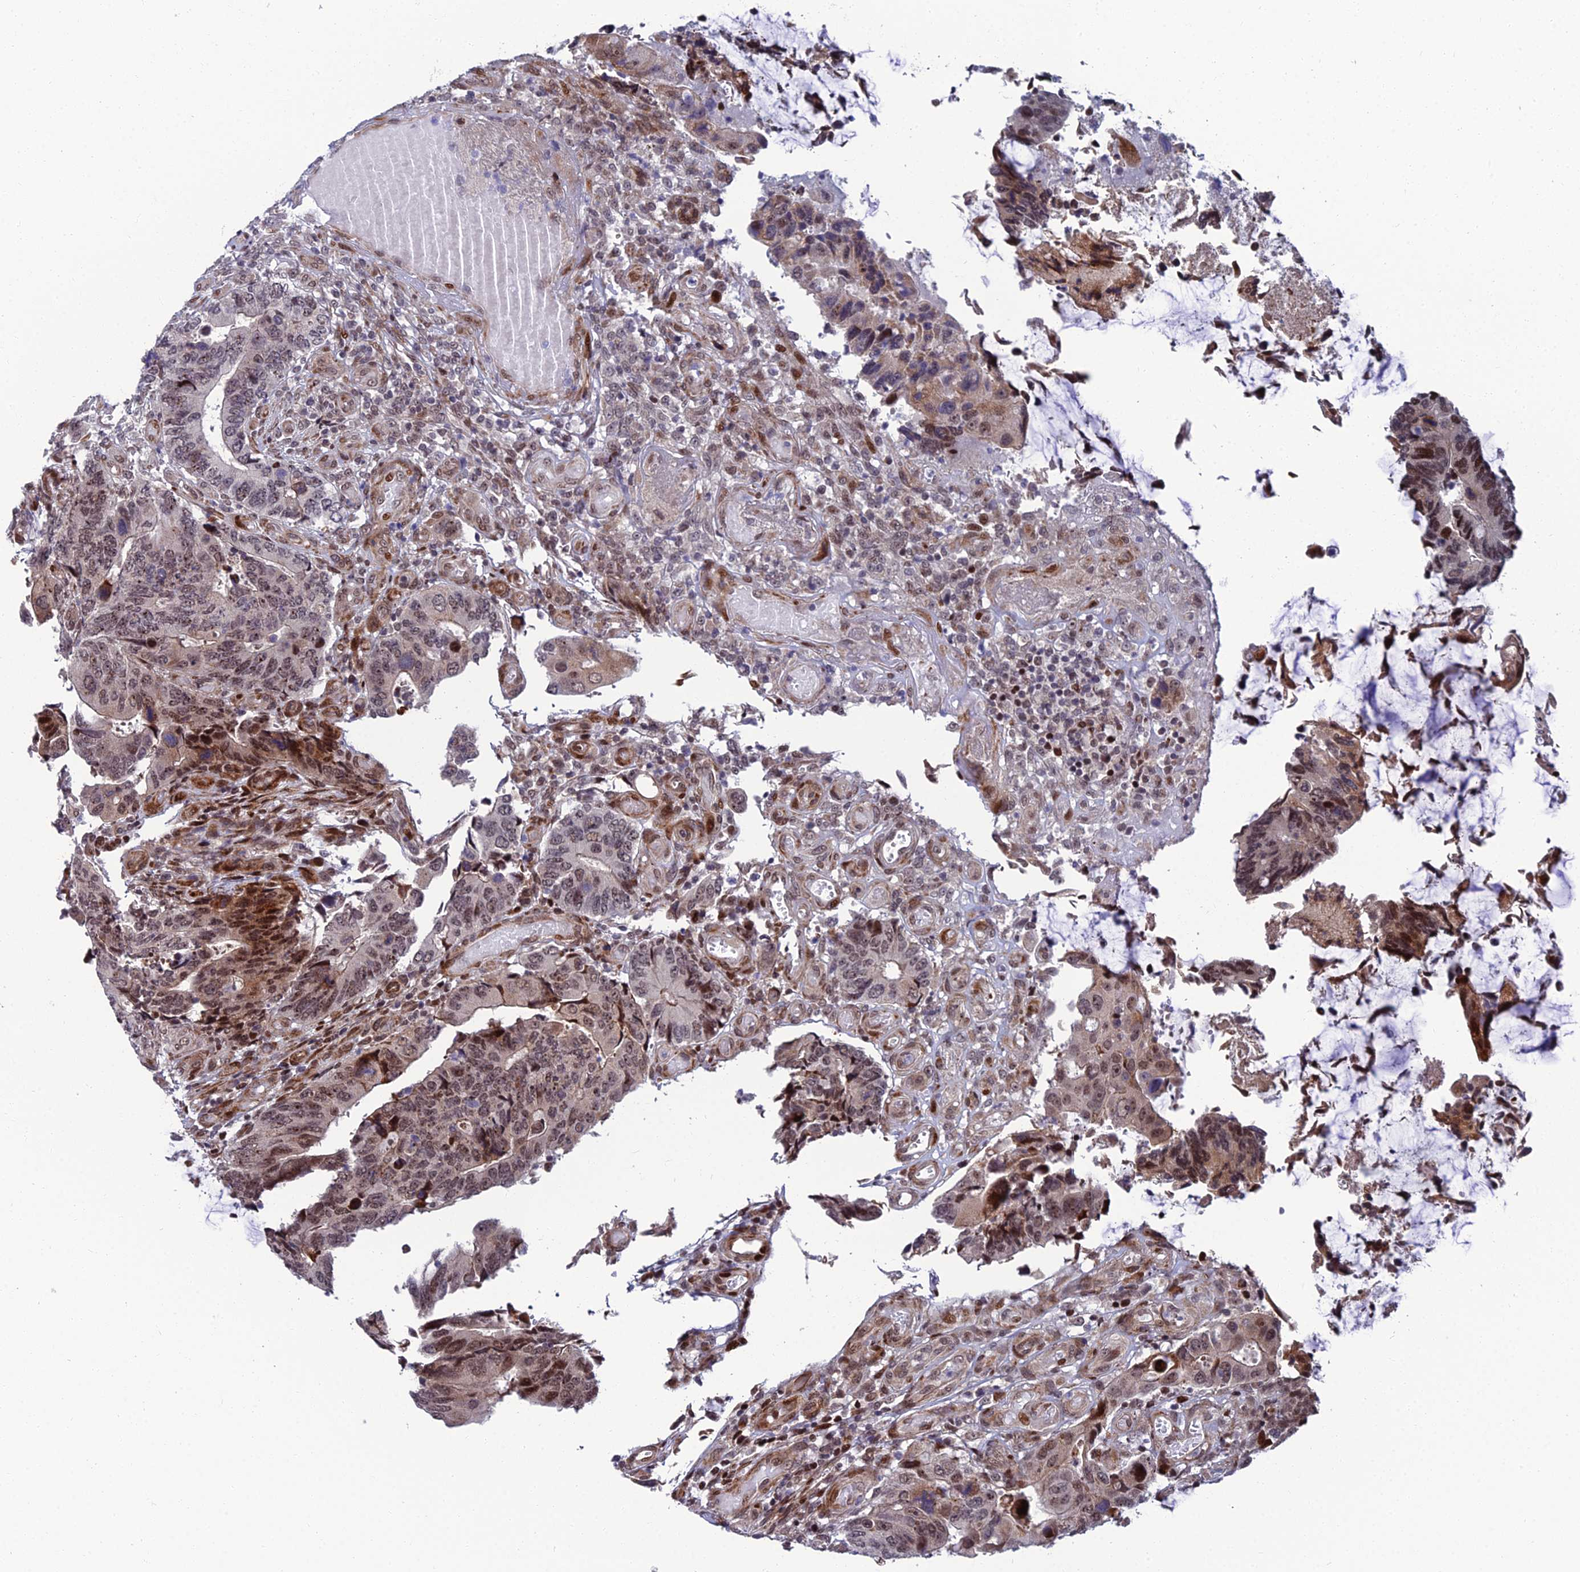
{"staining": {"intensity": "moderate", "quantity": "25%-75%", "location": "cytoplasmic/membranous,nuclear"}, "tissue": "colorectal cancer", "cell_type": "Tumor cells", "image_type": "cancer", "snomed": [{"axis": "morphology", "description": "Adenocarcinoma, NOS"}, {"axis": "topography", "description": "Colon"}], "caption": "High-power microscopy captured an immunohistochemistry micrograph of adenocarcinoma (colorectal), revealing moderate cytoplasmic/membranous and nuclear expression in approximately 25%-75% of tumor cells. (brown staining indicates protein expression, while blue staining denotes nuclei).", "gene": "ZNF668", "patient": {"sex": "male", "age": 87}}